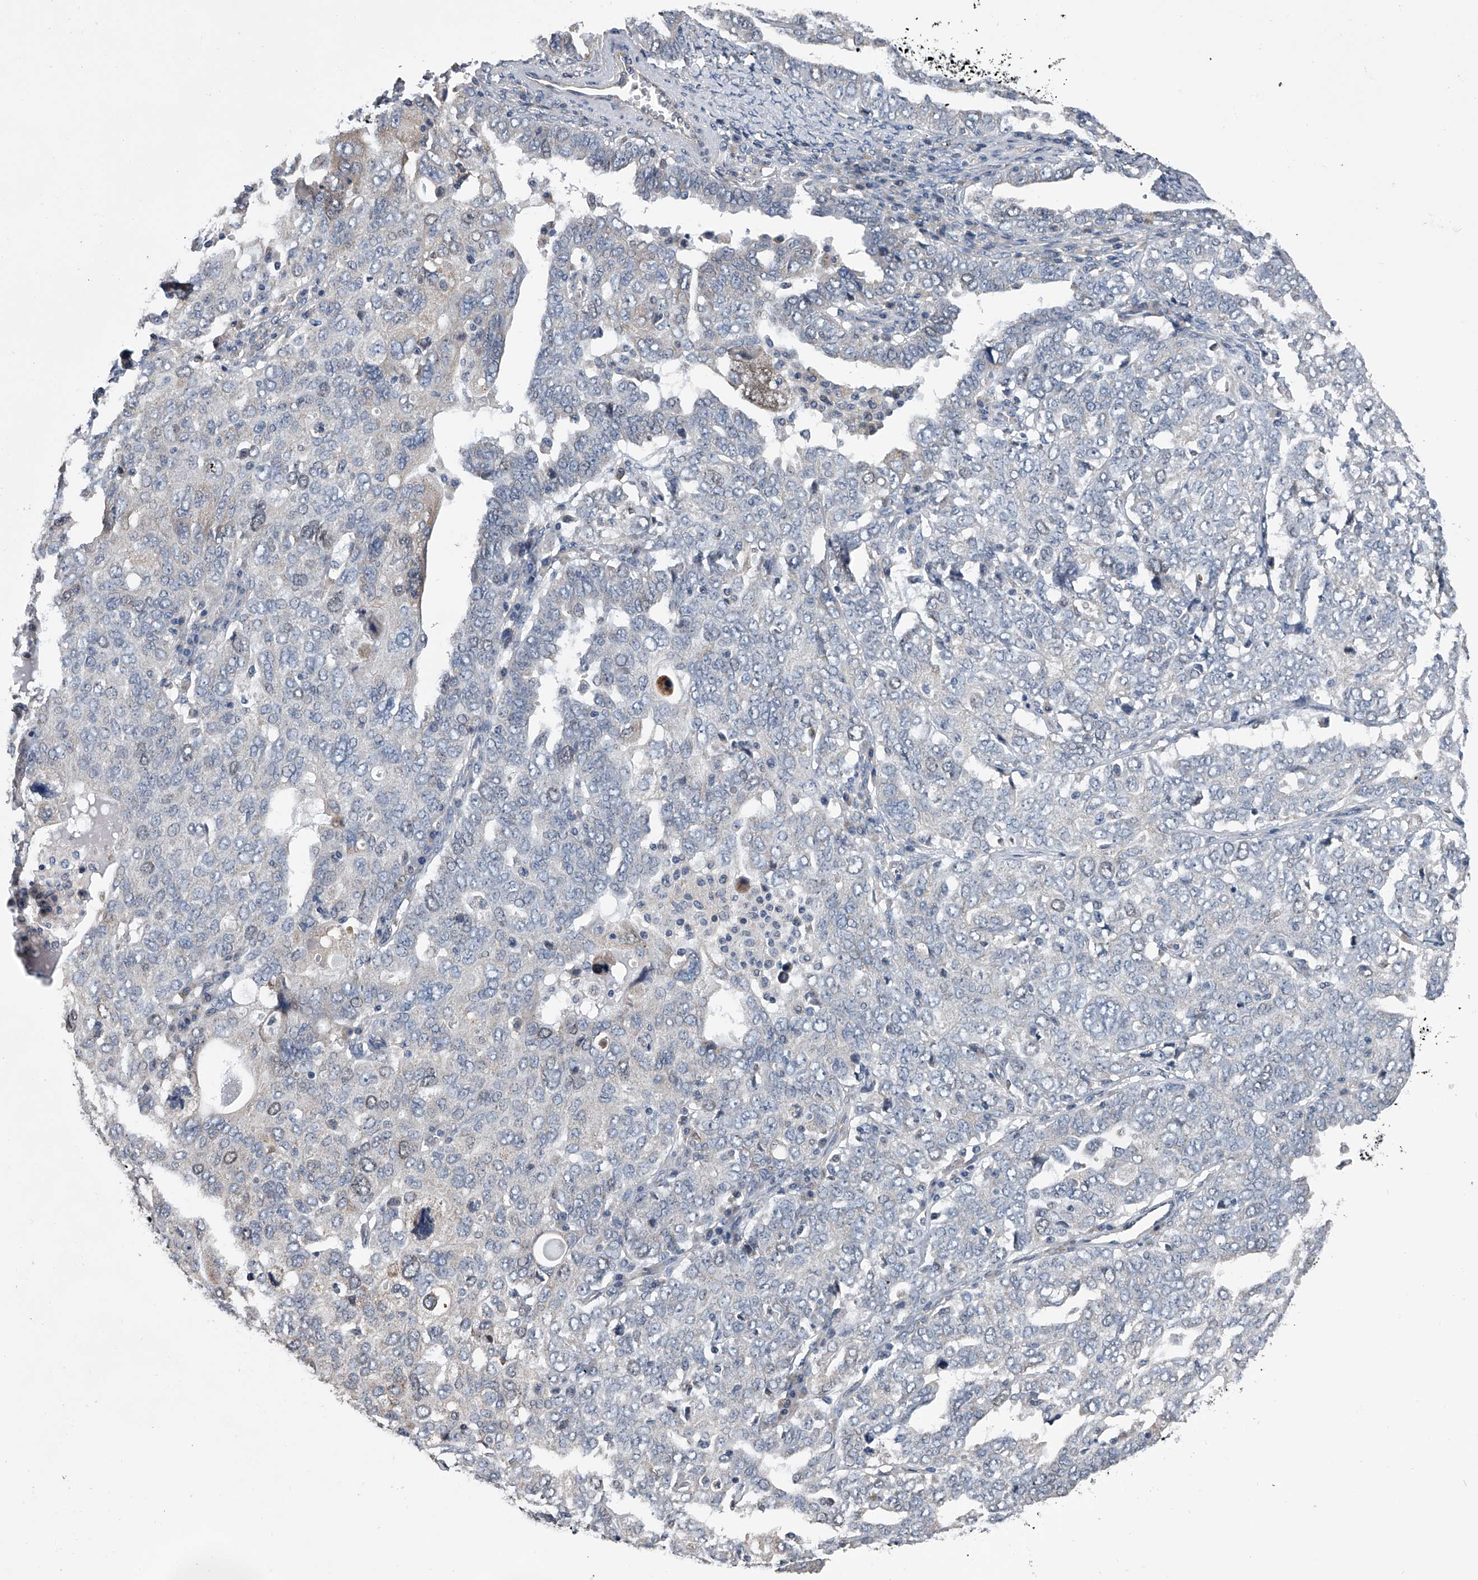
{"staining": {"intensity": "negative", "quantity": "none", "location": "none"}, "tissue": "ovarian cancer", "cell_type": "Tumor cells", "image_type": "cancer", "snomed": [{"axis": "morphology", "description": "Carcinoma, endometroid"}, {"axis": "topography", "description": "Ovary"}], "caption": "Immunohistochemistry micrograph of human ovarian cancer stained for a protein (brown), which exhibits no staining in tumor cells.", "gene": "ABCG1", "patient": {"sex": "female", "age": 62}}